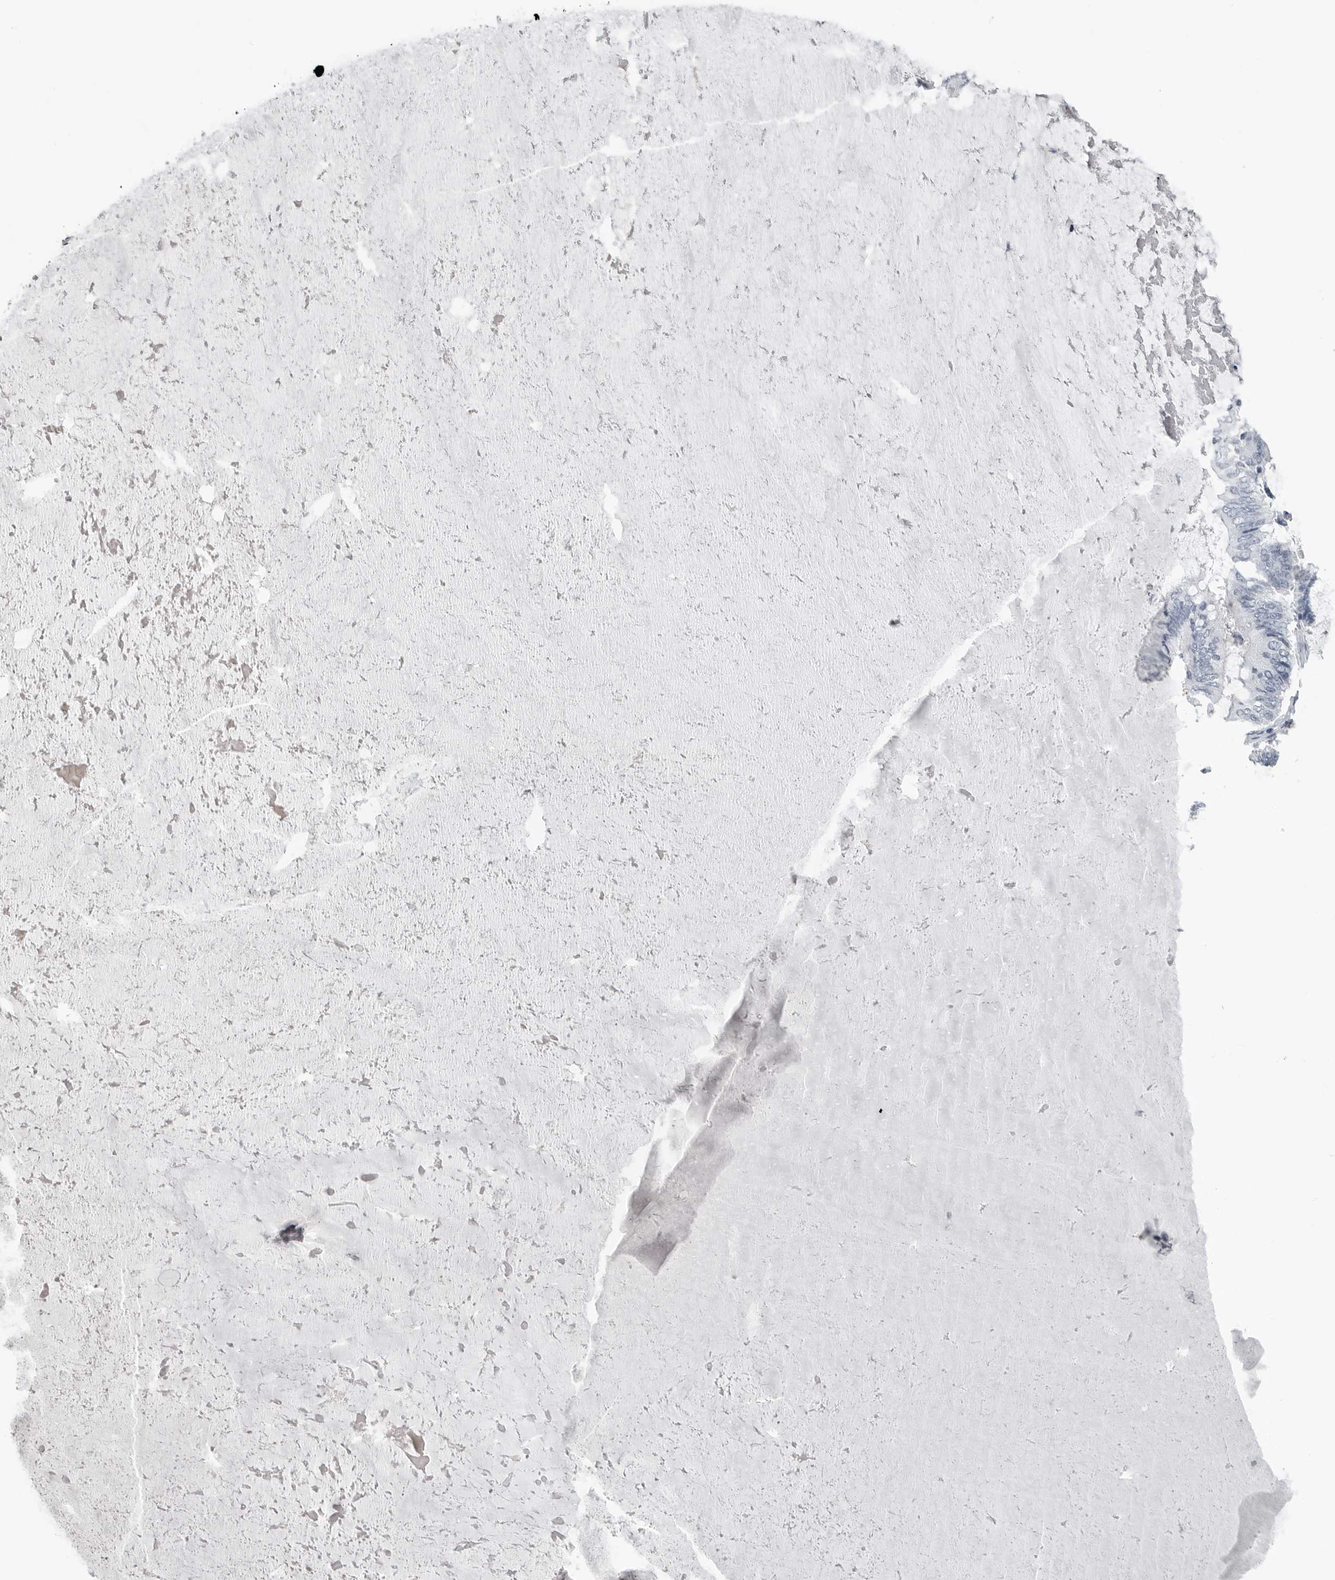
{"staining": {"intensity": "negative", "quantity": "none", "location": "none"}, "tissue": "ovarian cancer", "cell_type": "Tumor cells", "image_type": "cancer", "snomed": [{"axis": "morphology", "description": "Cystadenocarcinoma, mucinous, NOS"}, {"axis": "topography", "description": "Ovary"}], "caption": "A photomicrograph of ovarian mucinous cystadenocarcinoma stained for a protein reveals no brown staining in tumor cells.", "gene": "AMPD1", "patient": {"sex": "female", "age": 61}}